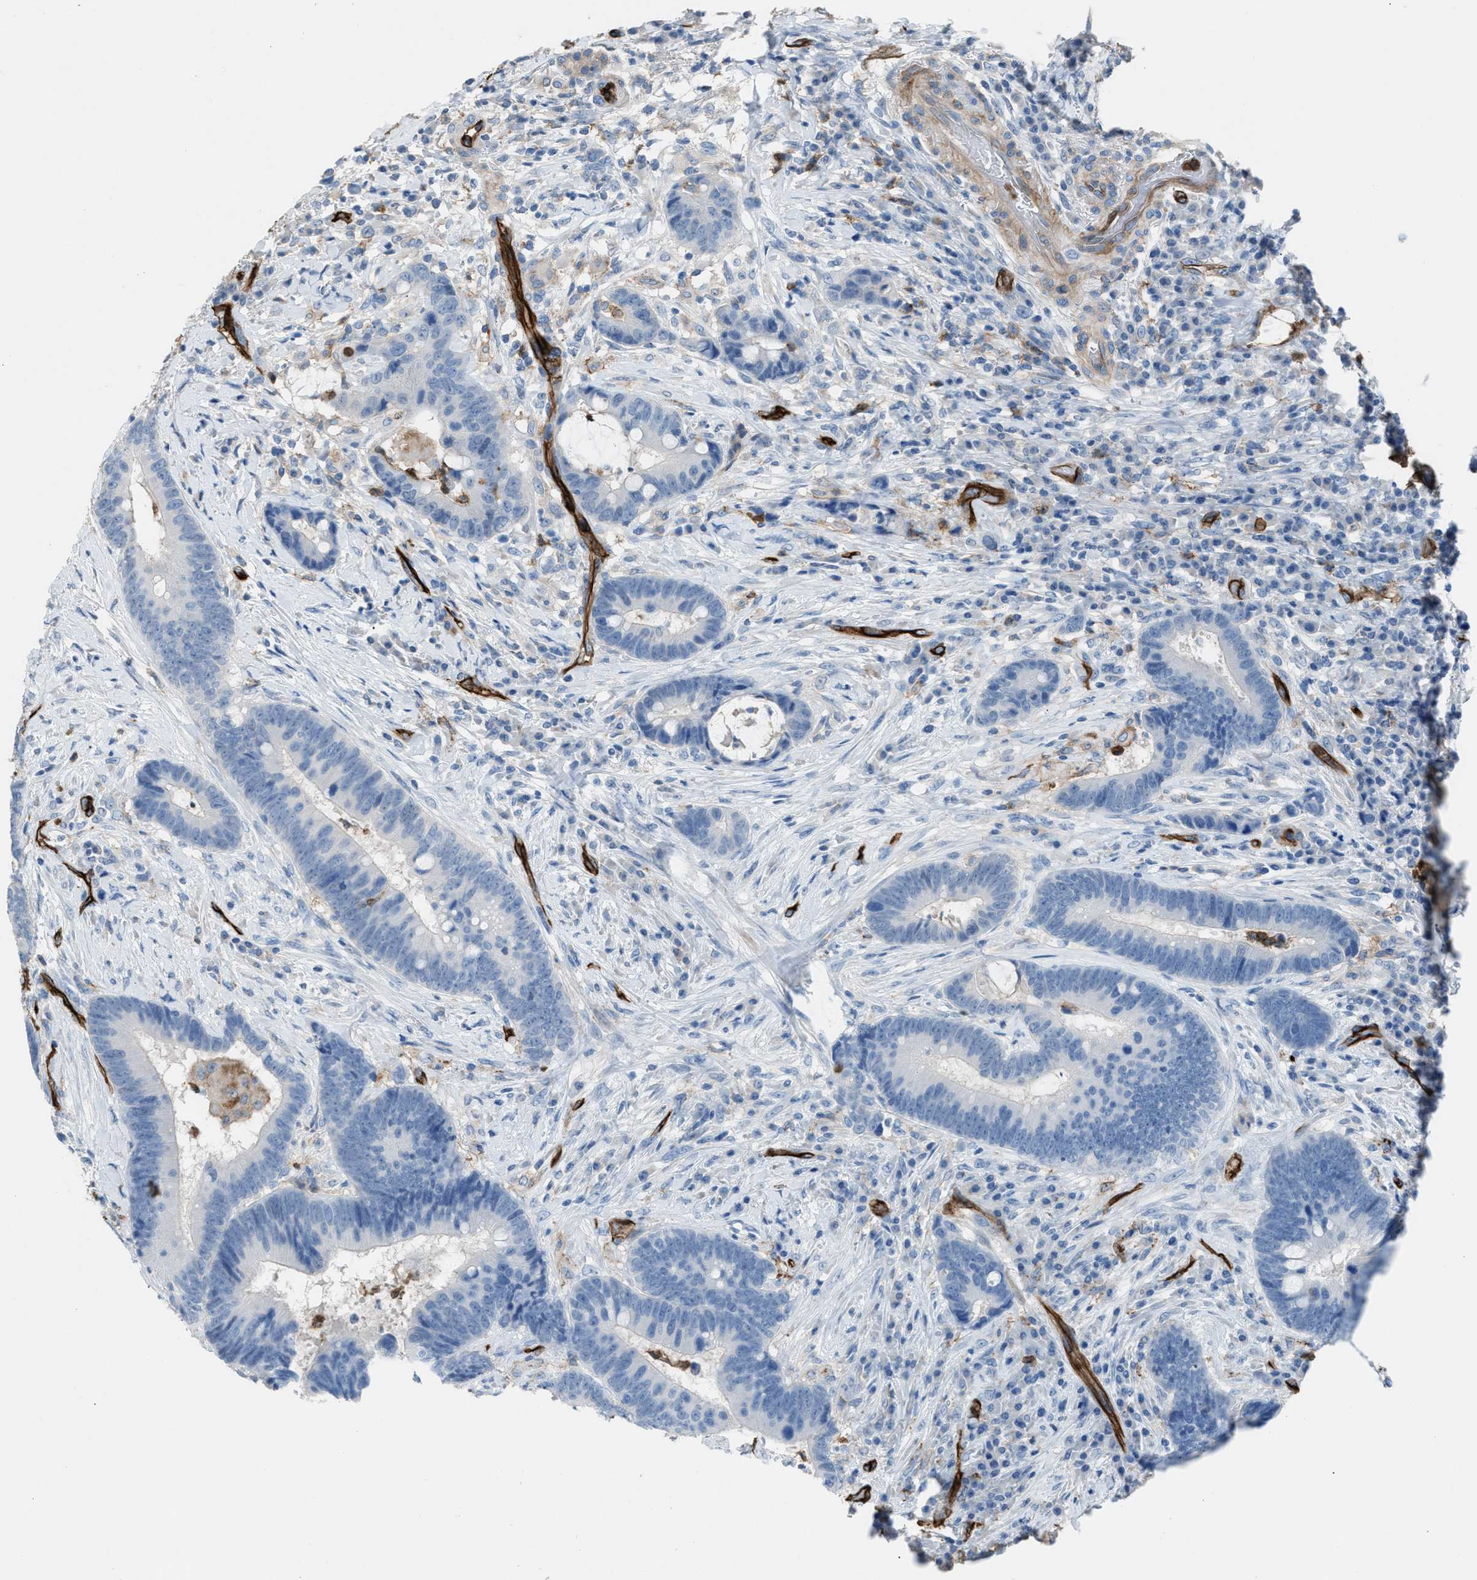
{"staining": {"intensity": "negative", "quantity": "none", "location": "none"}, "tissue": "colorectal cancer", "cell_type": "Tumor cells", "image_type": "cancer", "snomed": [{"axis": "morphology", "description": "Adenocarcinoma, NOS"}, {"axis": "topography", "description": "Rectum"}, {"axis": "topography", "description": "Anal"}], "caption": "This is an IHC histopathology image of adenocarcinoma (colorectal). There is no staining in tumor cells.", "gene": "DYSF", "patient": {"sex": "female", "age": 89}}